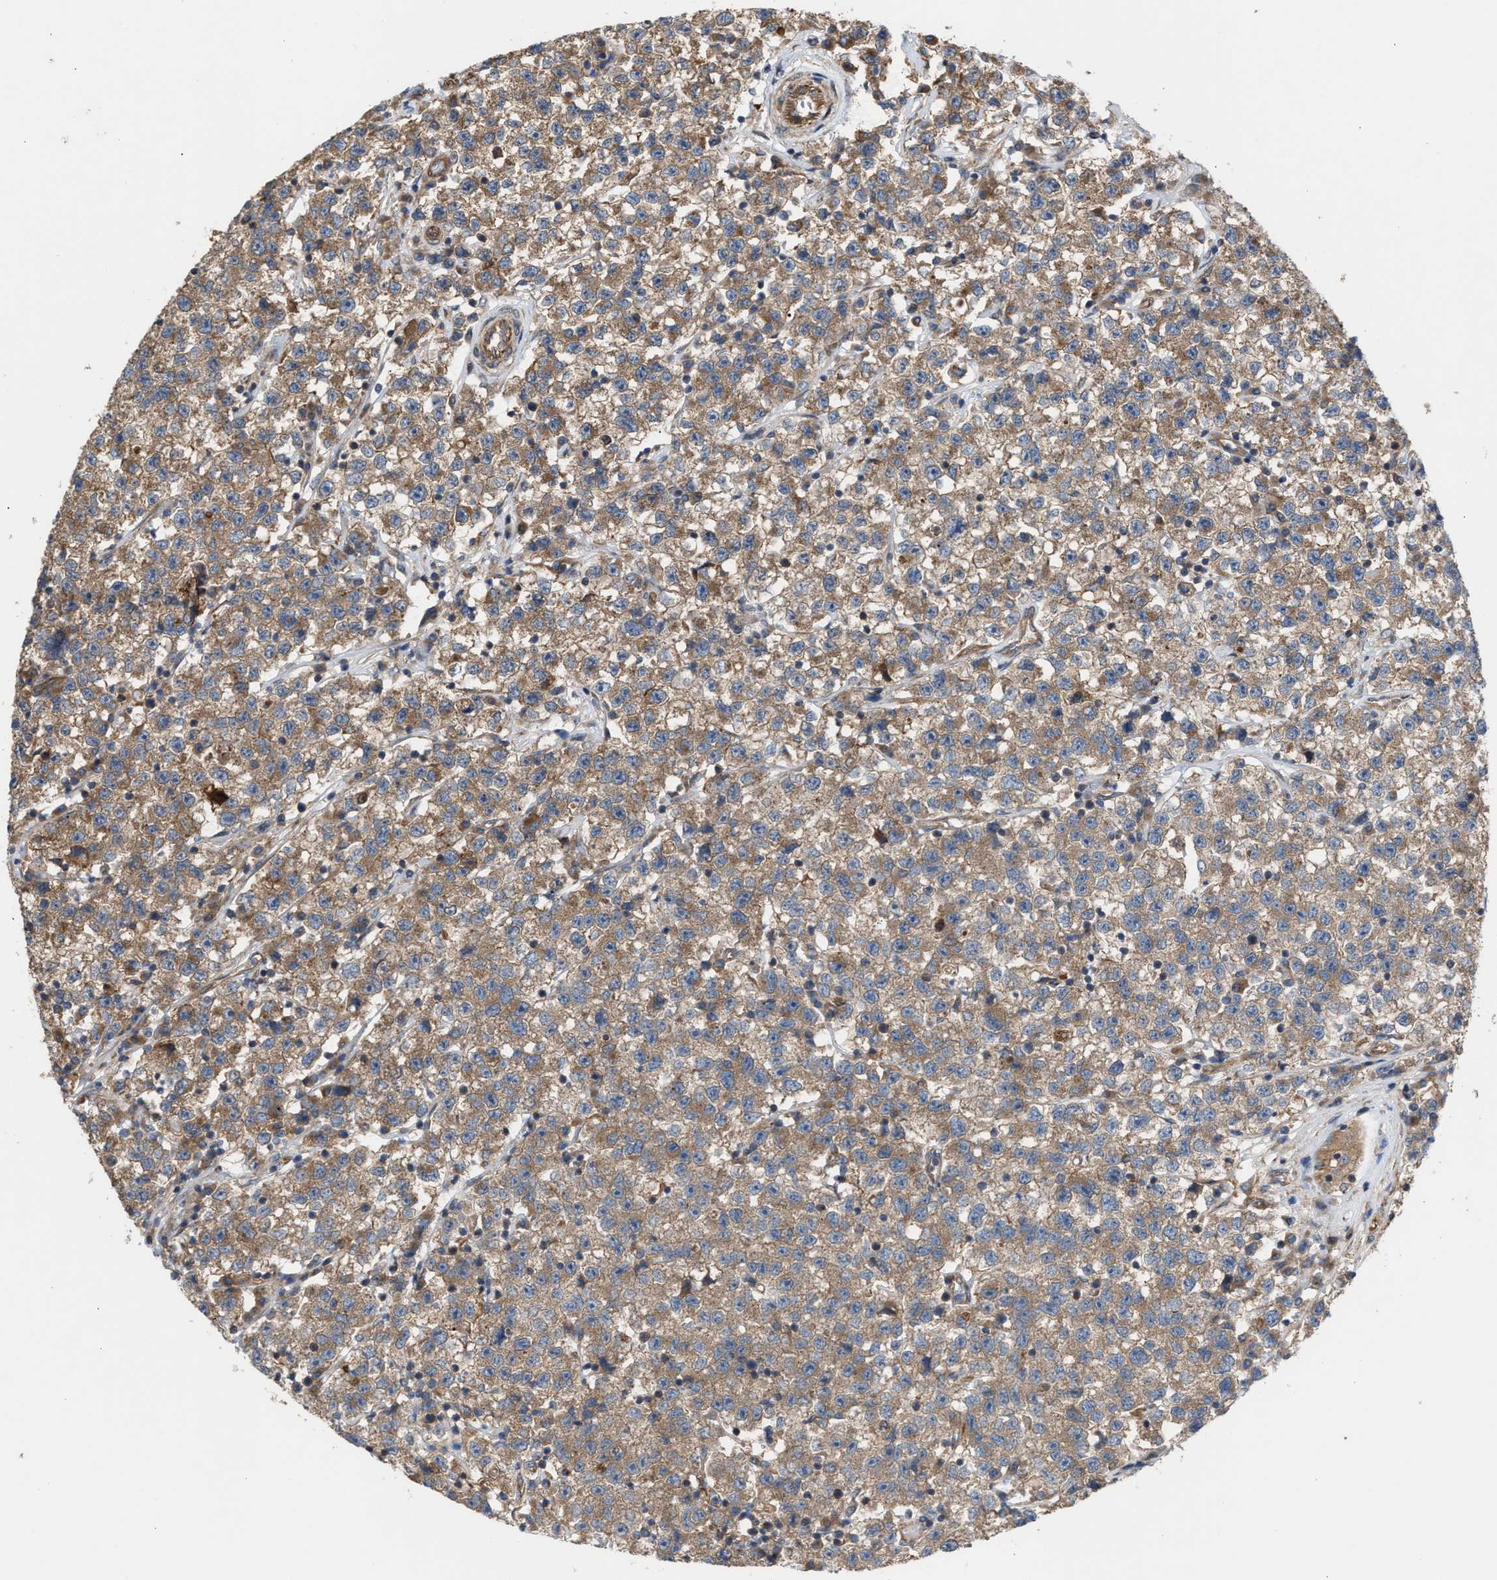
{"staining": {"intensity": "moderate", "quantity": ">75%", "location": "cytoplasmic/membranous"}, "tissue": "testis cancer", "cell_type": "Tumor cells", "image_type": "cancer", "snomed": [{"axis": "morphology", "description": "Seminoma, NOS"}, {"axis": "topography", "description": "Testis"}], "caption": "Immunohistochemical staining of human testis seminoma reveals moderate cytoplasmic/membranous protein positivity in about >75% of tumor cells.", "gene": "EPS15L1", "patient": {"sex": "male", "age": 22}}